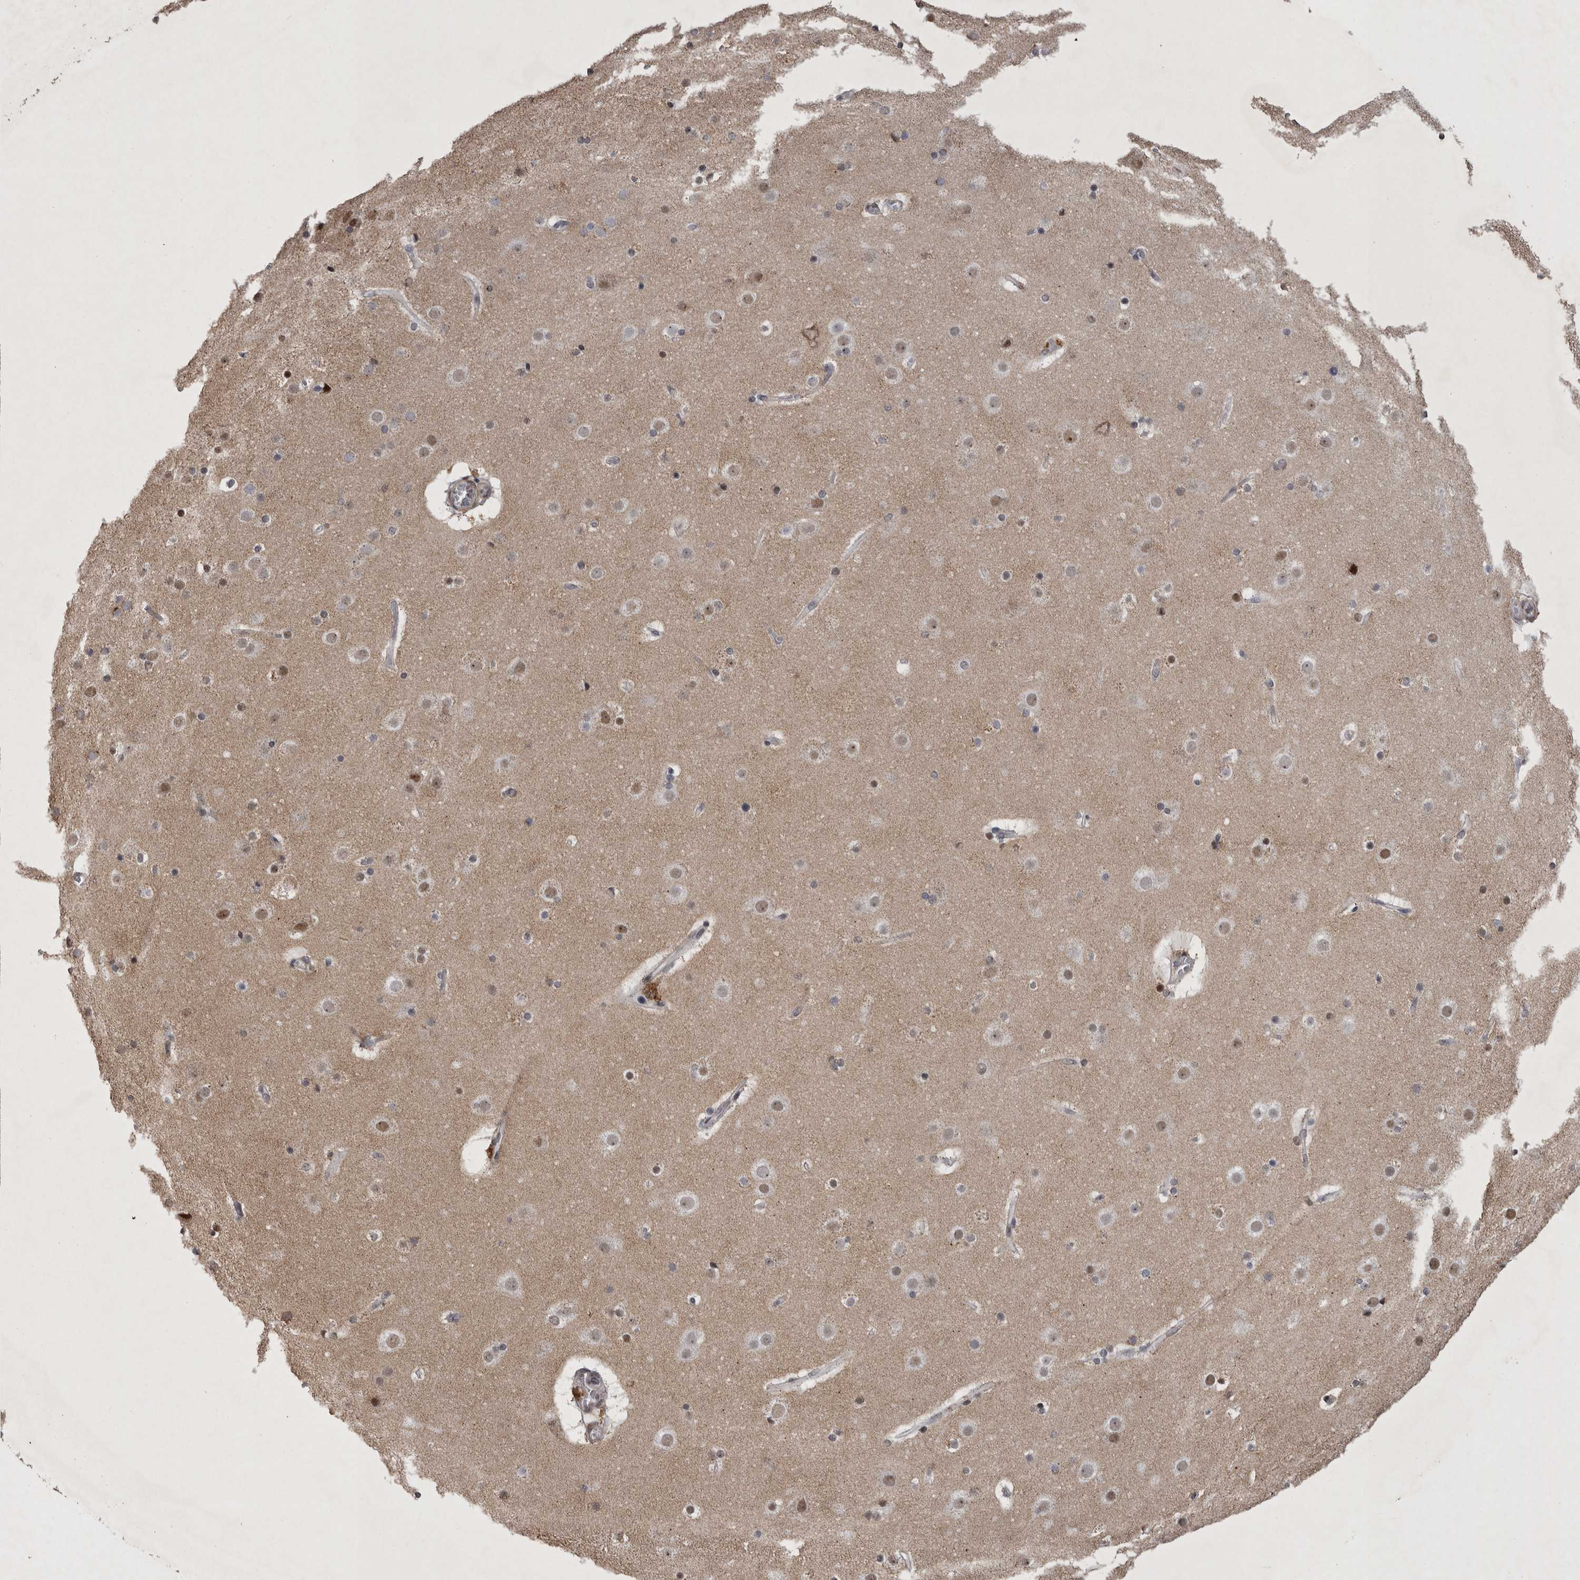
{"staining": {"intensity": "negative", "quantity": "none", "location": "none"}, "tissue": "cerebral cortex", "cell_type": "Endothelial cells", "image_type": "normal", "snomed": [{"axis": "morphology", "description": "Normal tissue, NOS"}, {"axis": "topography", "description": "Cerebral cortex"}], "caption": "Immunohistochemical staining of benign human cerebral cortex demonstrates no significant positivity in endothelial cells.", "gene": "IFI44", "patient": {"sex": "male", "age": 57}}